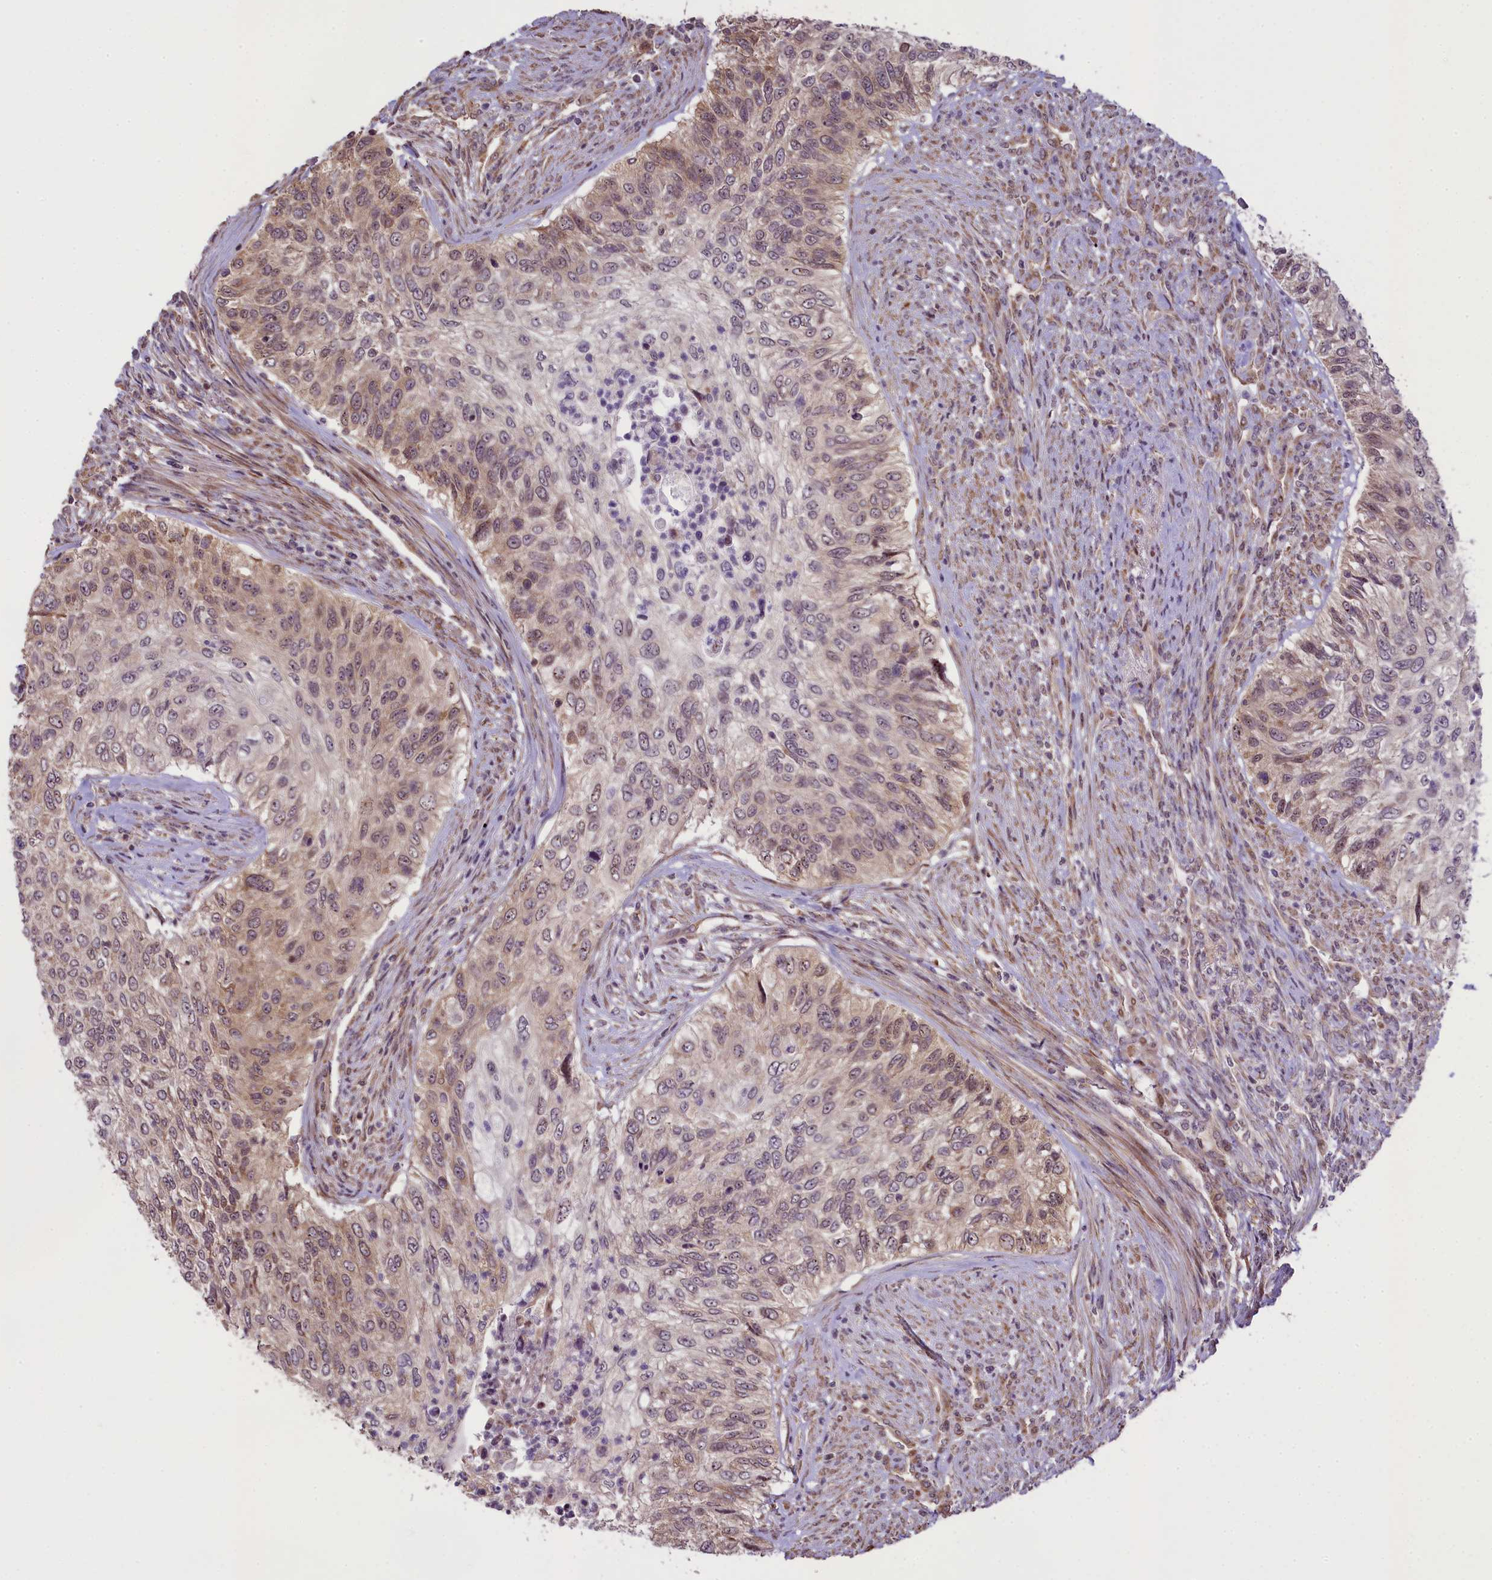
{"staining": {"intensity": "moderate", "quantity": "25%-75%", "location": "cytoplasmic/membranous"}, "tissue": "urothelial cancer", "cell_type": "Tumor cells", "image_type": "cancer", "snomed": [{"axis": "morphology", "description": "Urothelial carcinoma, High grade"}, {"axis": "topography", "description": "Urinary bladder"}], "caption": "DAB immunohistochemical staining of human urothelial carcinoma (high-grade) displays moderate cytoplasmic/membranous protein staining in approximately 25%-75% of tumor cells.", "gene": "RBBP8", "patient": {"sex": "female", "age": 60}}